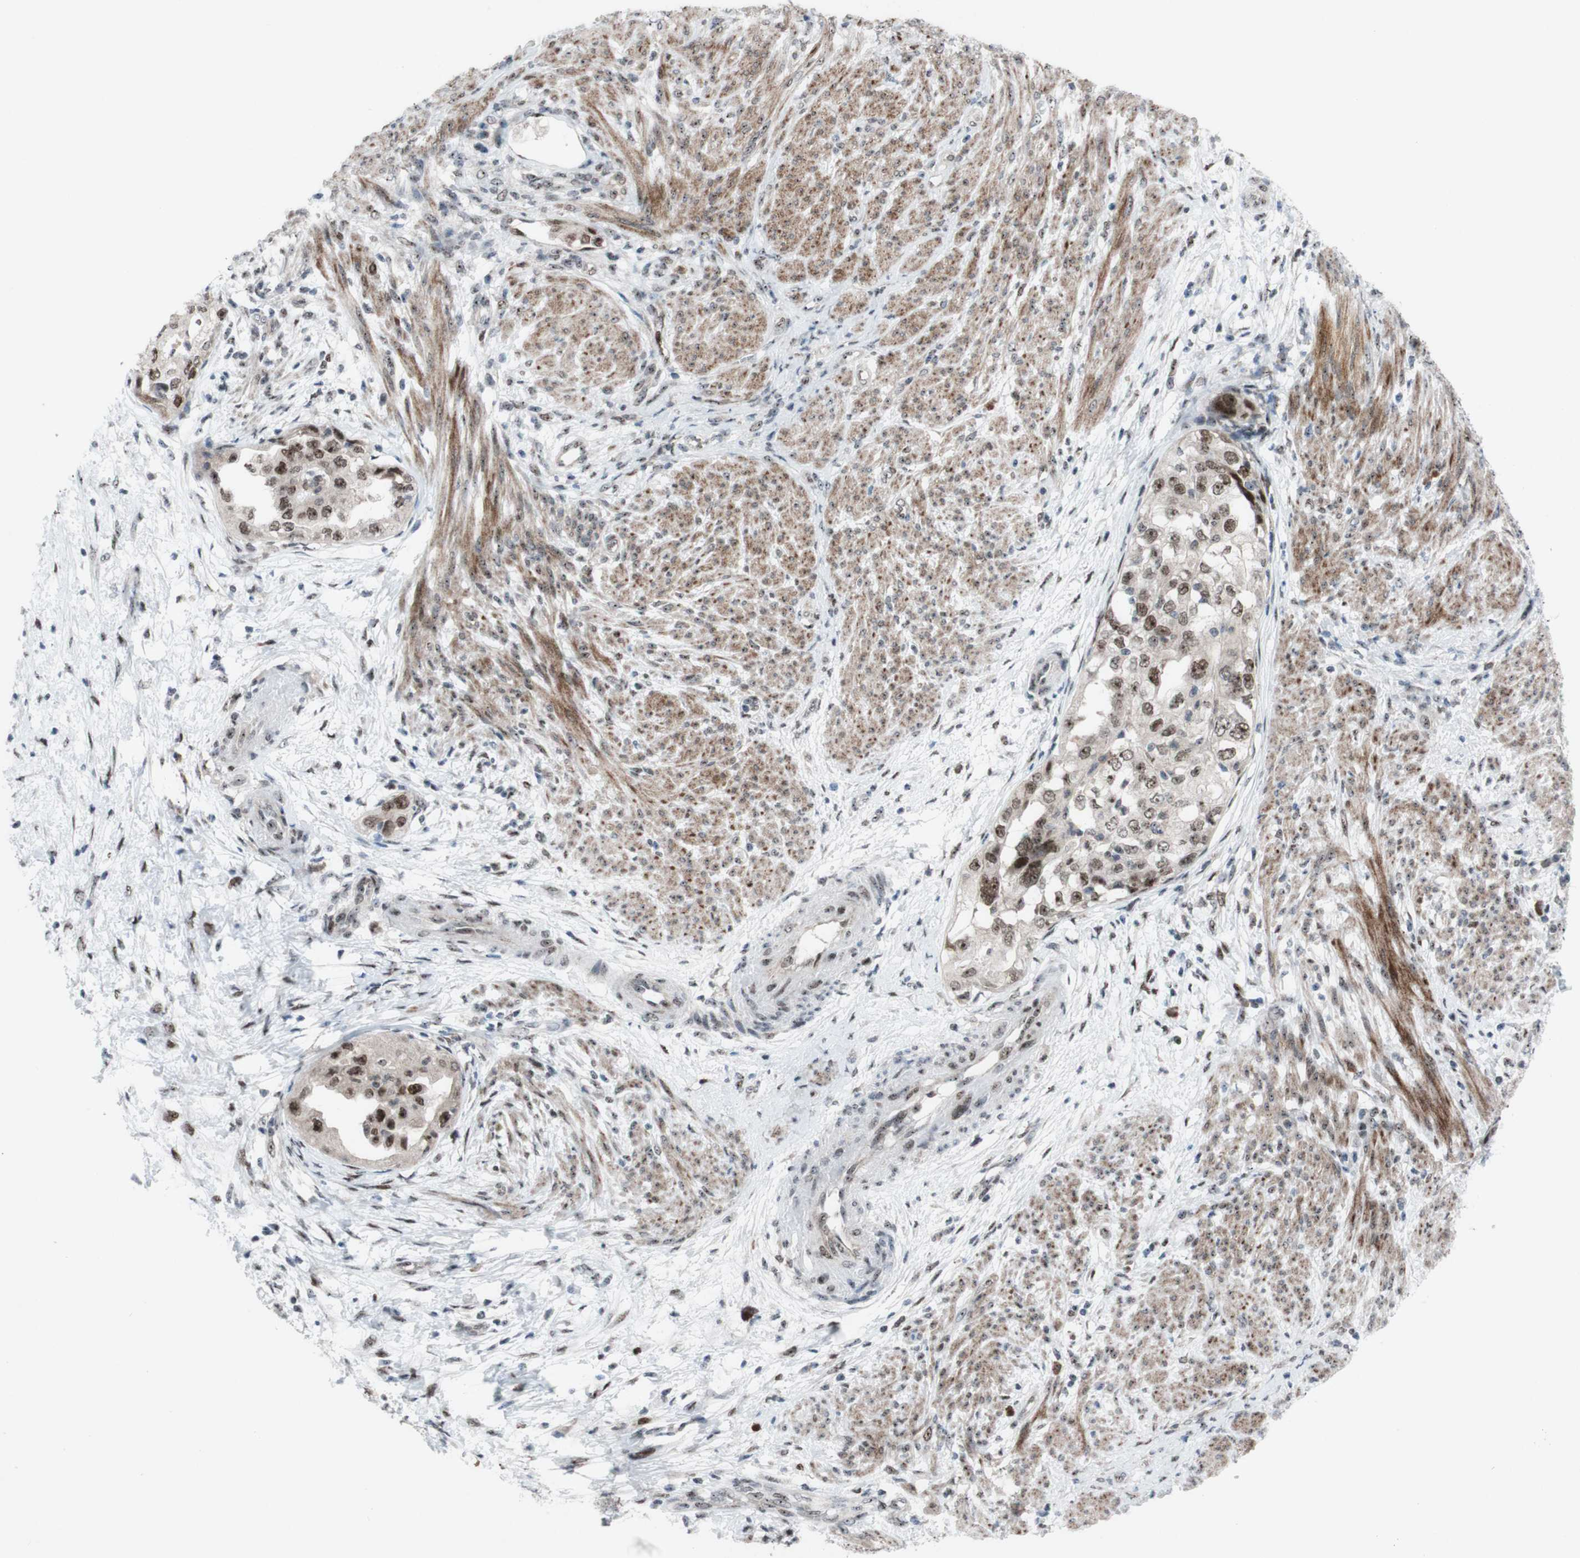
{"staining": {"intensity": "weak", "quantity": ">75%", "location": "nuclear"}, "tissue": "endometrial cancer", "cell_type": "Tumor cells", "image_type": "cancer", "snomed": [{"axis": "morphology", "description": "Adenocarcinoma, NOS"}, {"axis": "topography", "description": "Endometrium"}], "caption": "Endometrial adenocarcinoma stained for a protein (brown) displays weak nuclear positive expression in approximately >75% of tumor cells.", "gene": "POLR1A", "patient": {"sex": "female", "age": 85}}